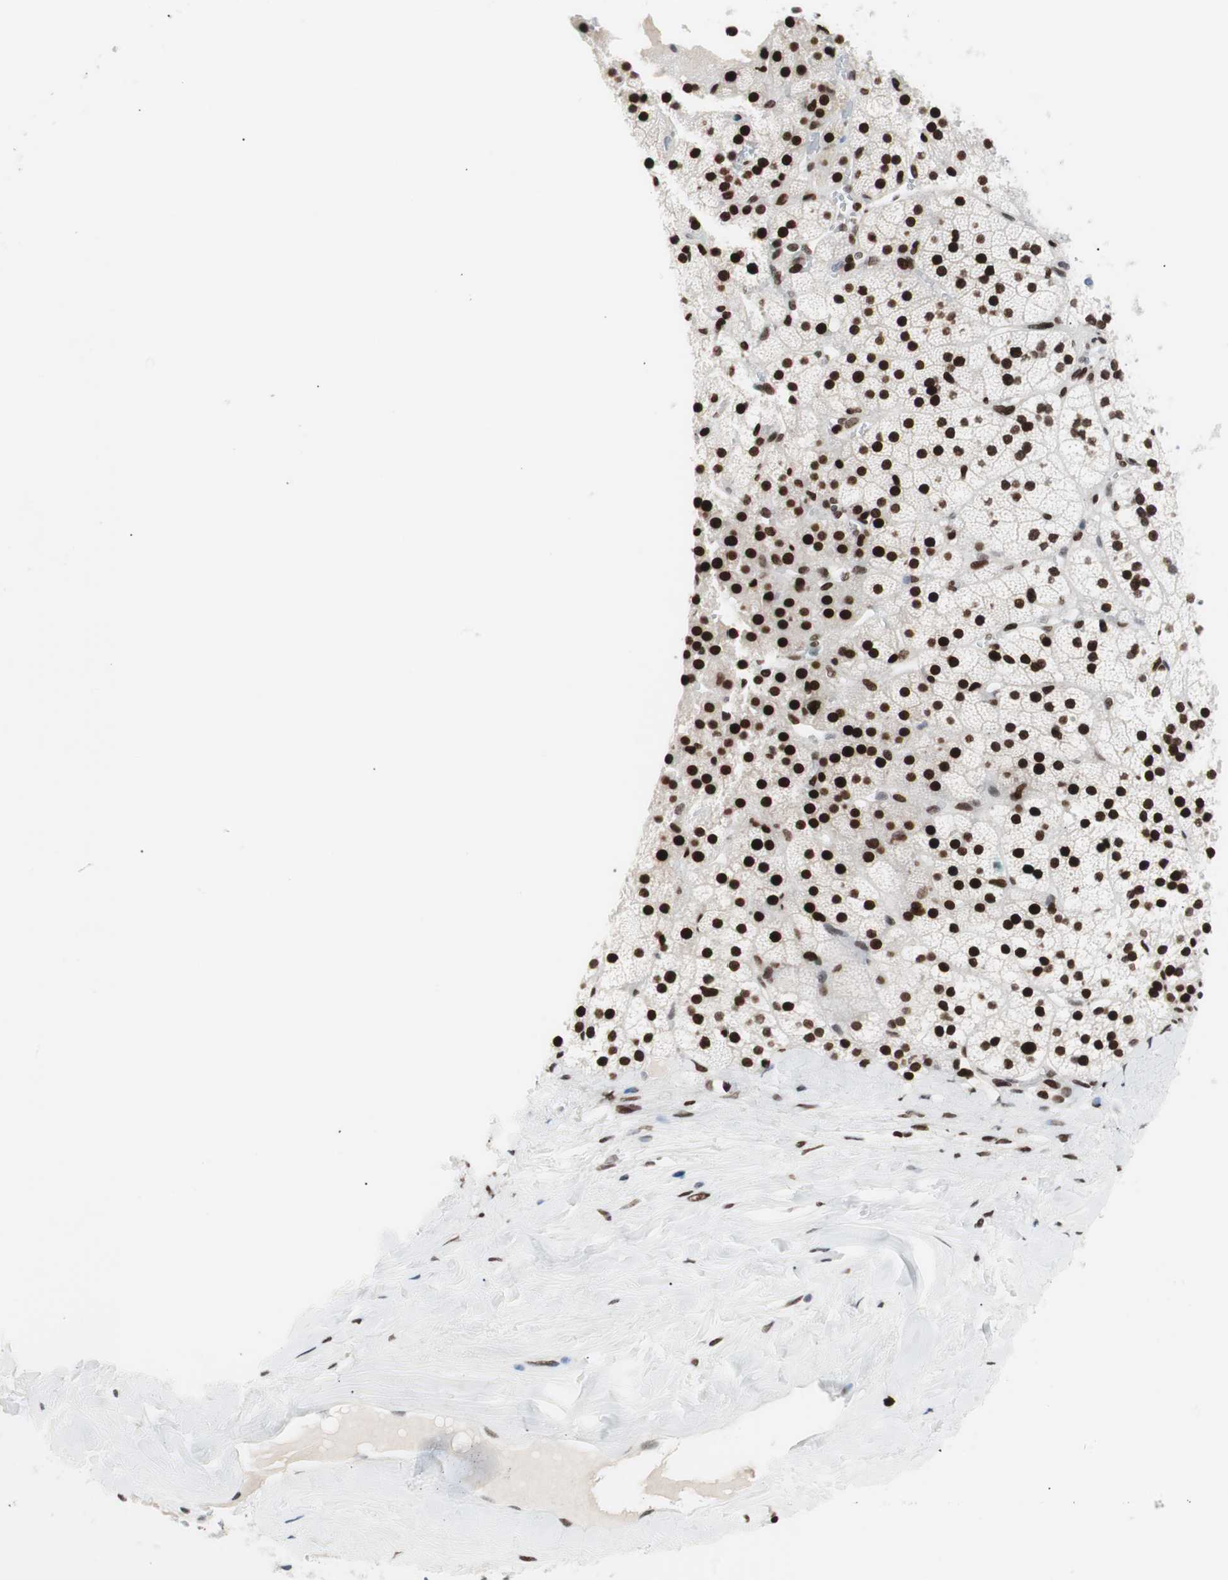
{"staining": {"intensity": "strong", "quantity": ">75%", "location": "nuclear"}, "tissue": "adrenal gland", "cell_type": "Glandular cells", "image_type": "normal", "snomed": [{"axis": "morphology", "description": "Normal tissue, NOS"}, {"axis": "topography", "description": "Adrenal gland"}], "caption": "Glandular cells display high levels of strong nuclear positivity in approximately >75% of cells in unremarkable adrenal gland.", "gene": "CEBPB", "patient": {"sex": "male", "age": 35}}